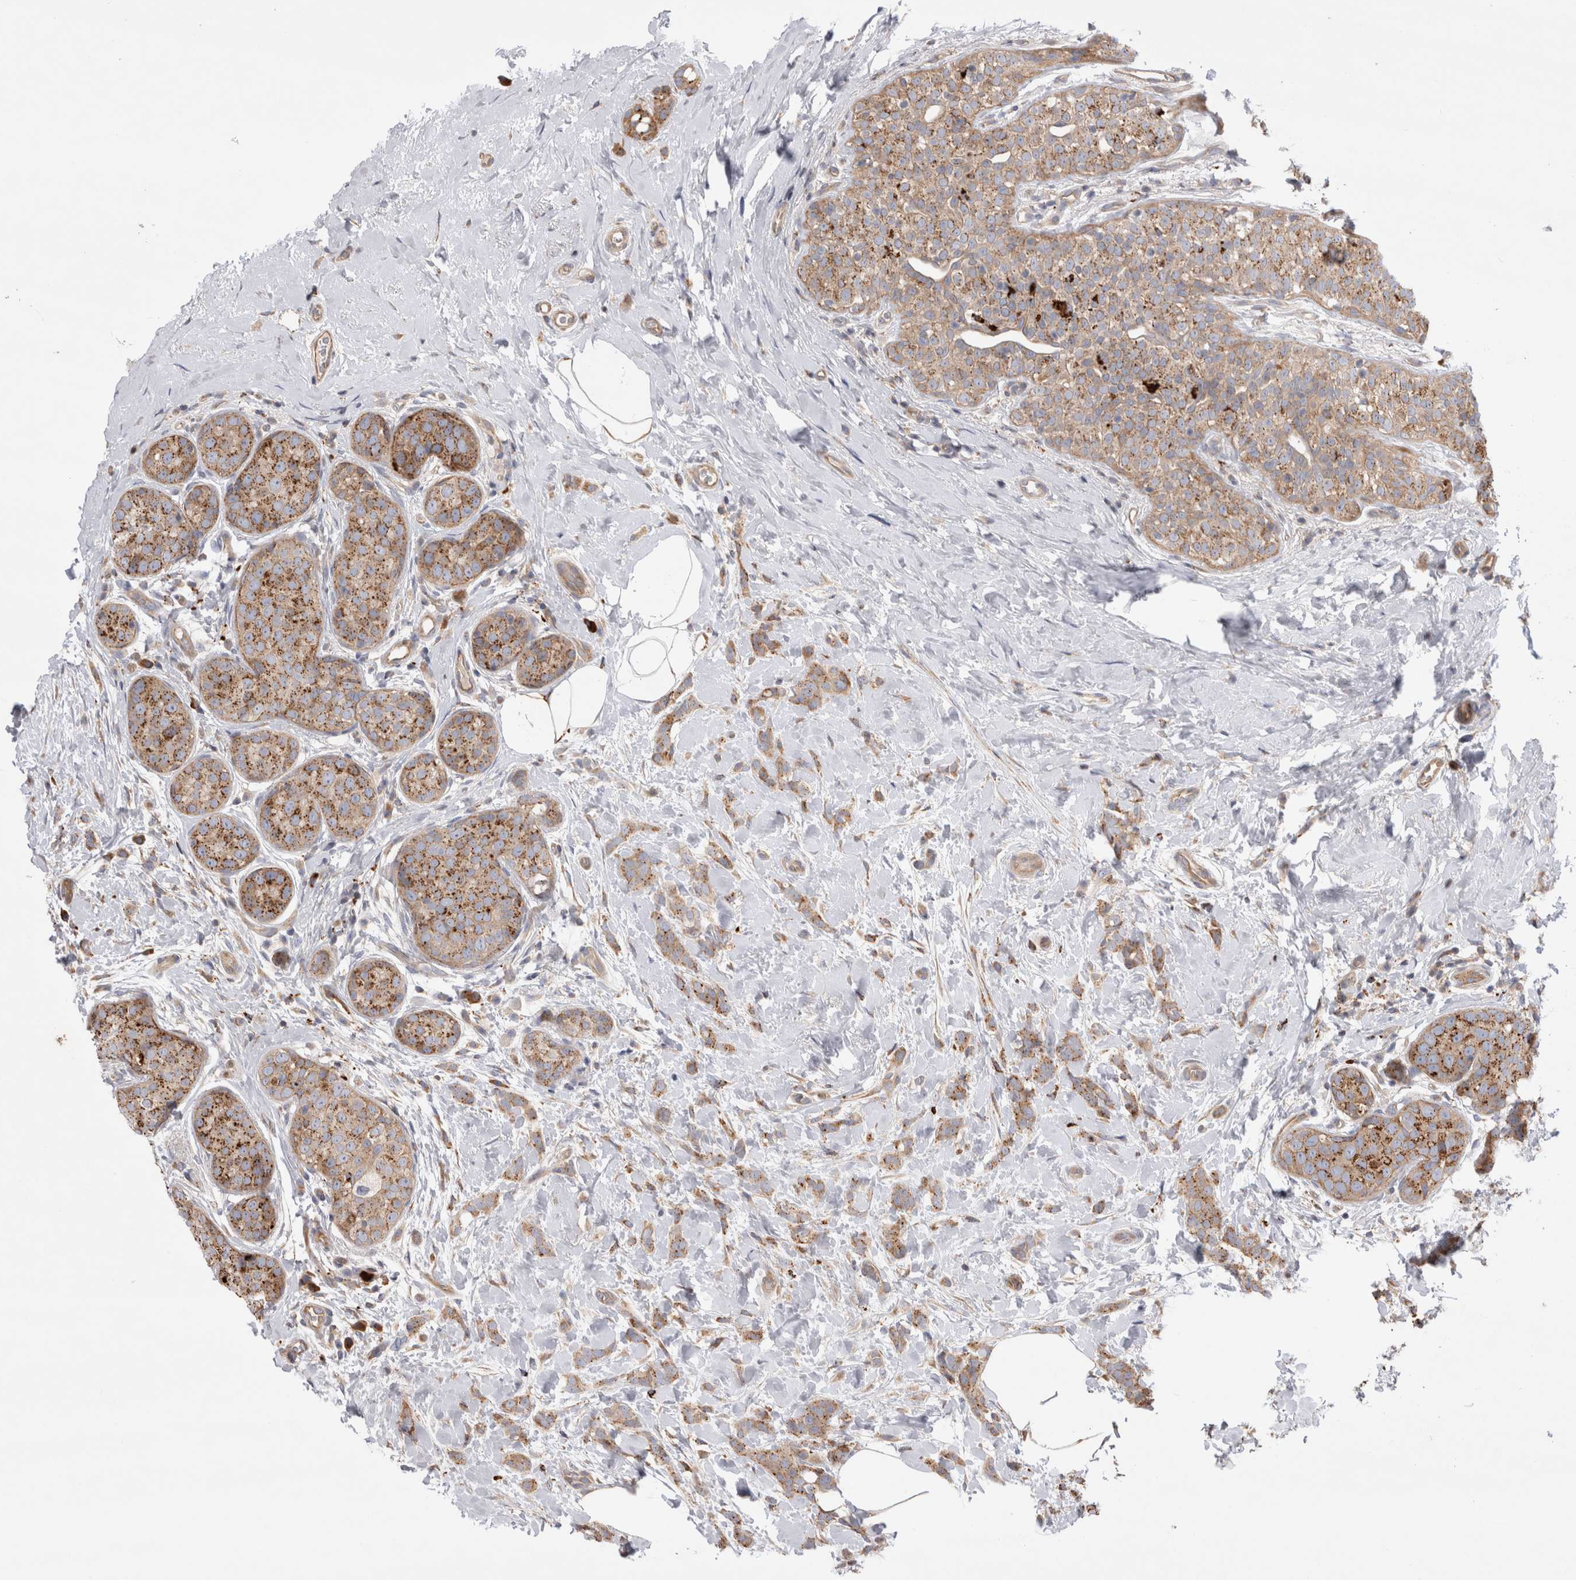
{"staining": {"intensity": "moderate", "quantity": ">75%", "location": "cytoplasmic/membranous"}, "tissue": "breast cancer", "cell_type": "Tumor cells", "image_type": "cancer", "snomed": [{"axis": "morphology", "description": "Lobular carcinoma, in situ"}, {"axis": "morphology", "description": "Lobular carcinoma"}, {"axis": "topography", "description": "Breast"}], "caption": "Brown immunohistochemical staining in human breast cancer (lobular carcinoma in situ) reveals moderate cytoplasmic/membranous positivity in approximately >75% of tumor cells.", "gene": "PDCD10", "patient": {"sex": "female", "age": 41}}